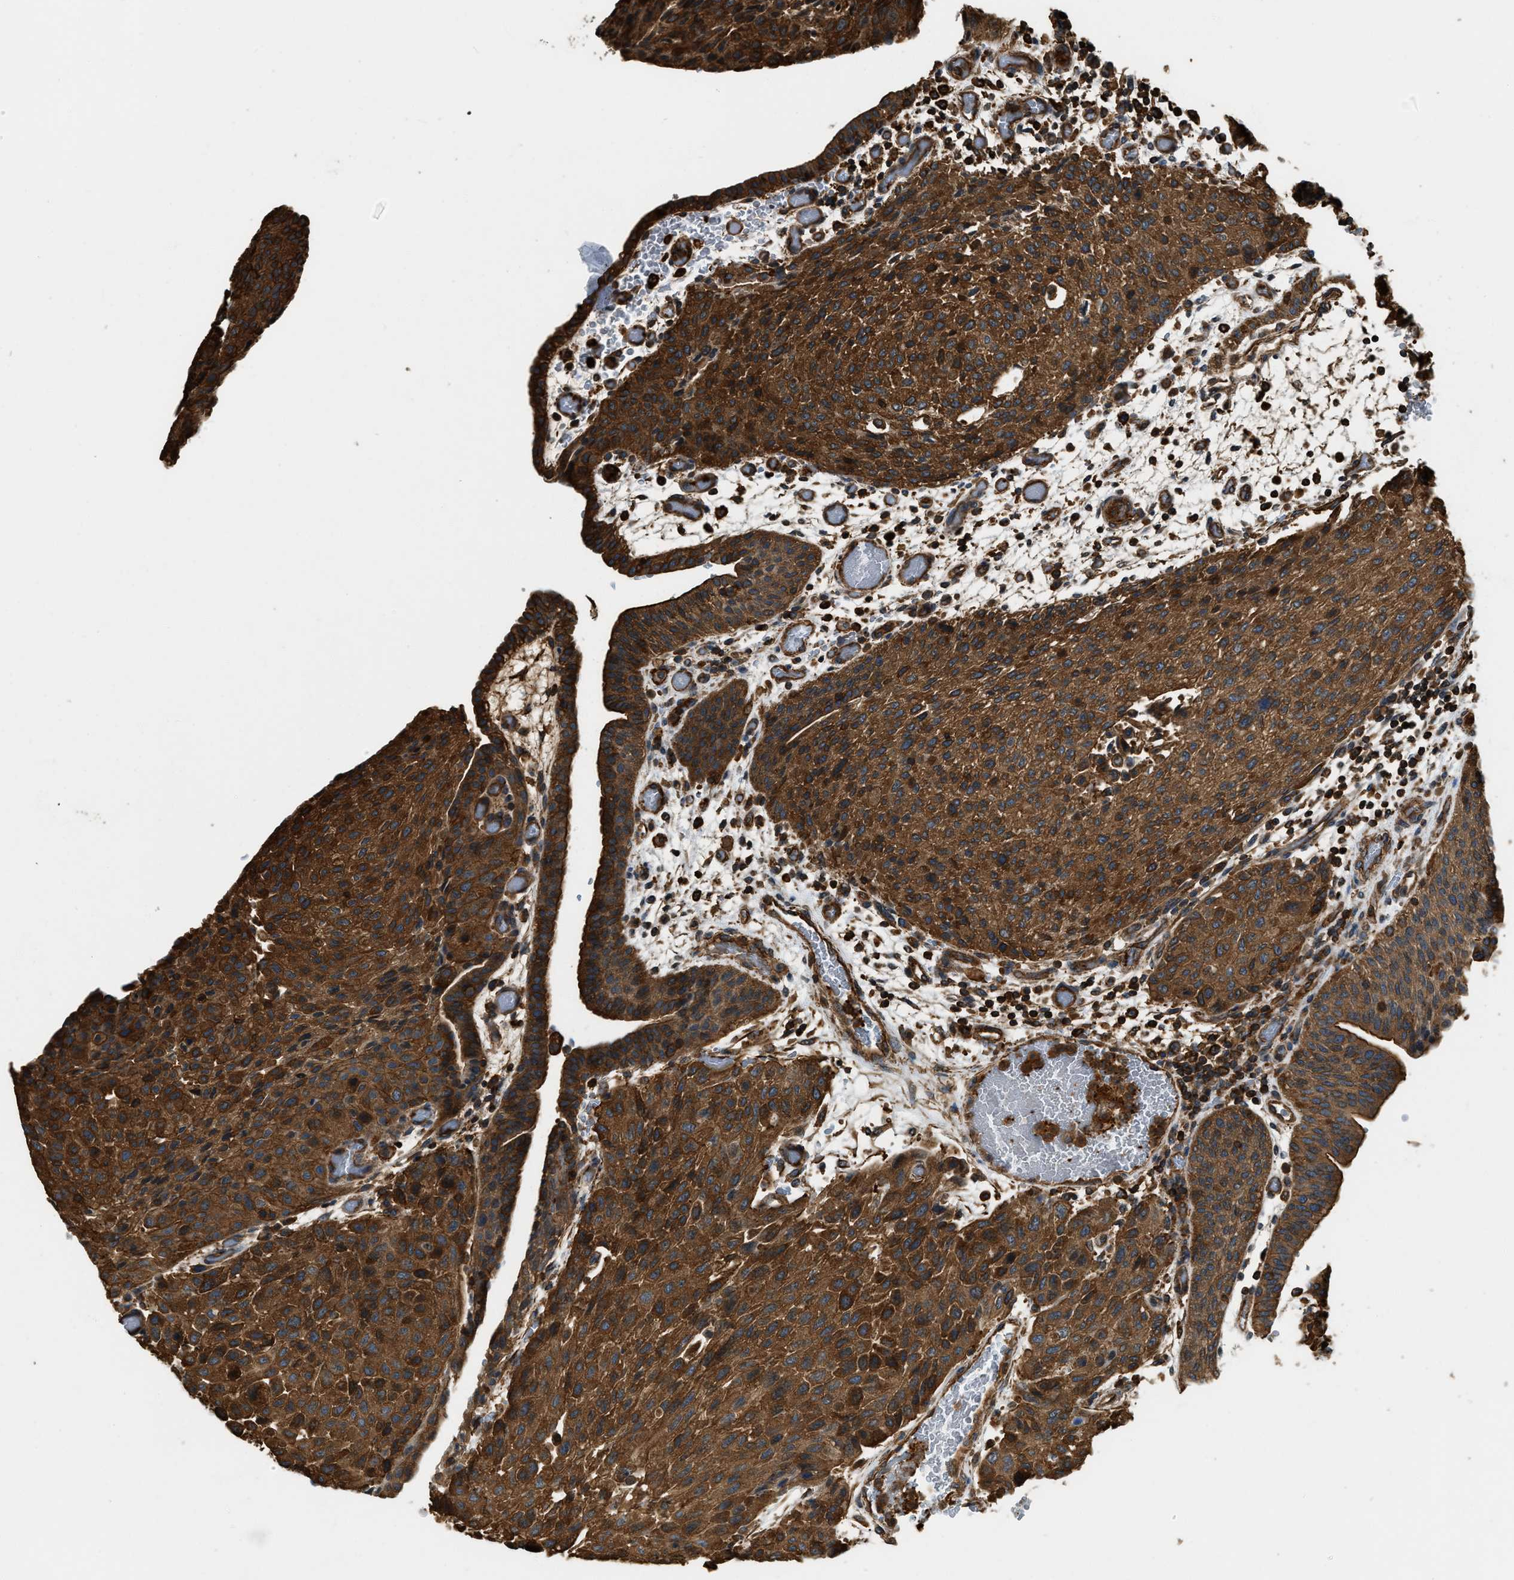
{"staining": {"intensity": "strong", "quantity": ">75%", "location": "cytoplasmic/membranous"}, "tissue": "urothelial cancer", "cell_type": "Tumor cells", "image_type": "cancer", "snomed": [{"axis": "morphology", "description": "Urothelial carcinoma, Low grade"}, {"axis": "morphology", "description": "Urothelial carcinoma, High grade"}, {"axis": "topography", "description": "Urinary bladder"}], "caption": "Tumor cells exhibit high levels of strong cytoplasmic/membranous staining in about >75% of cells in urothelial carcinoma (high-grade). The staining is performed using DAB (3,3'-diaminobenzidine) brown chromogen to label protein expression. The nuclei are counter-stained blue using hematoxylin.", "gene": "YARS1", "patient": {"sex": "male", "age": 35}}